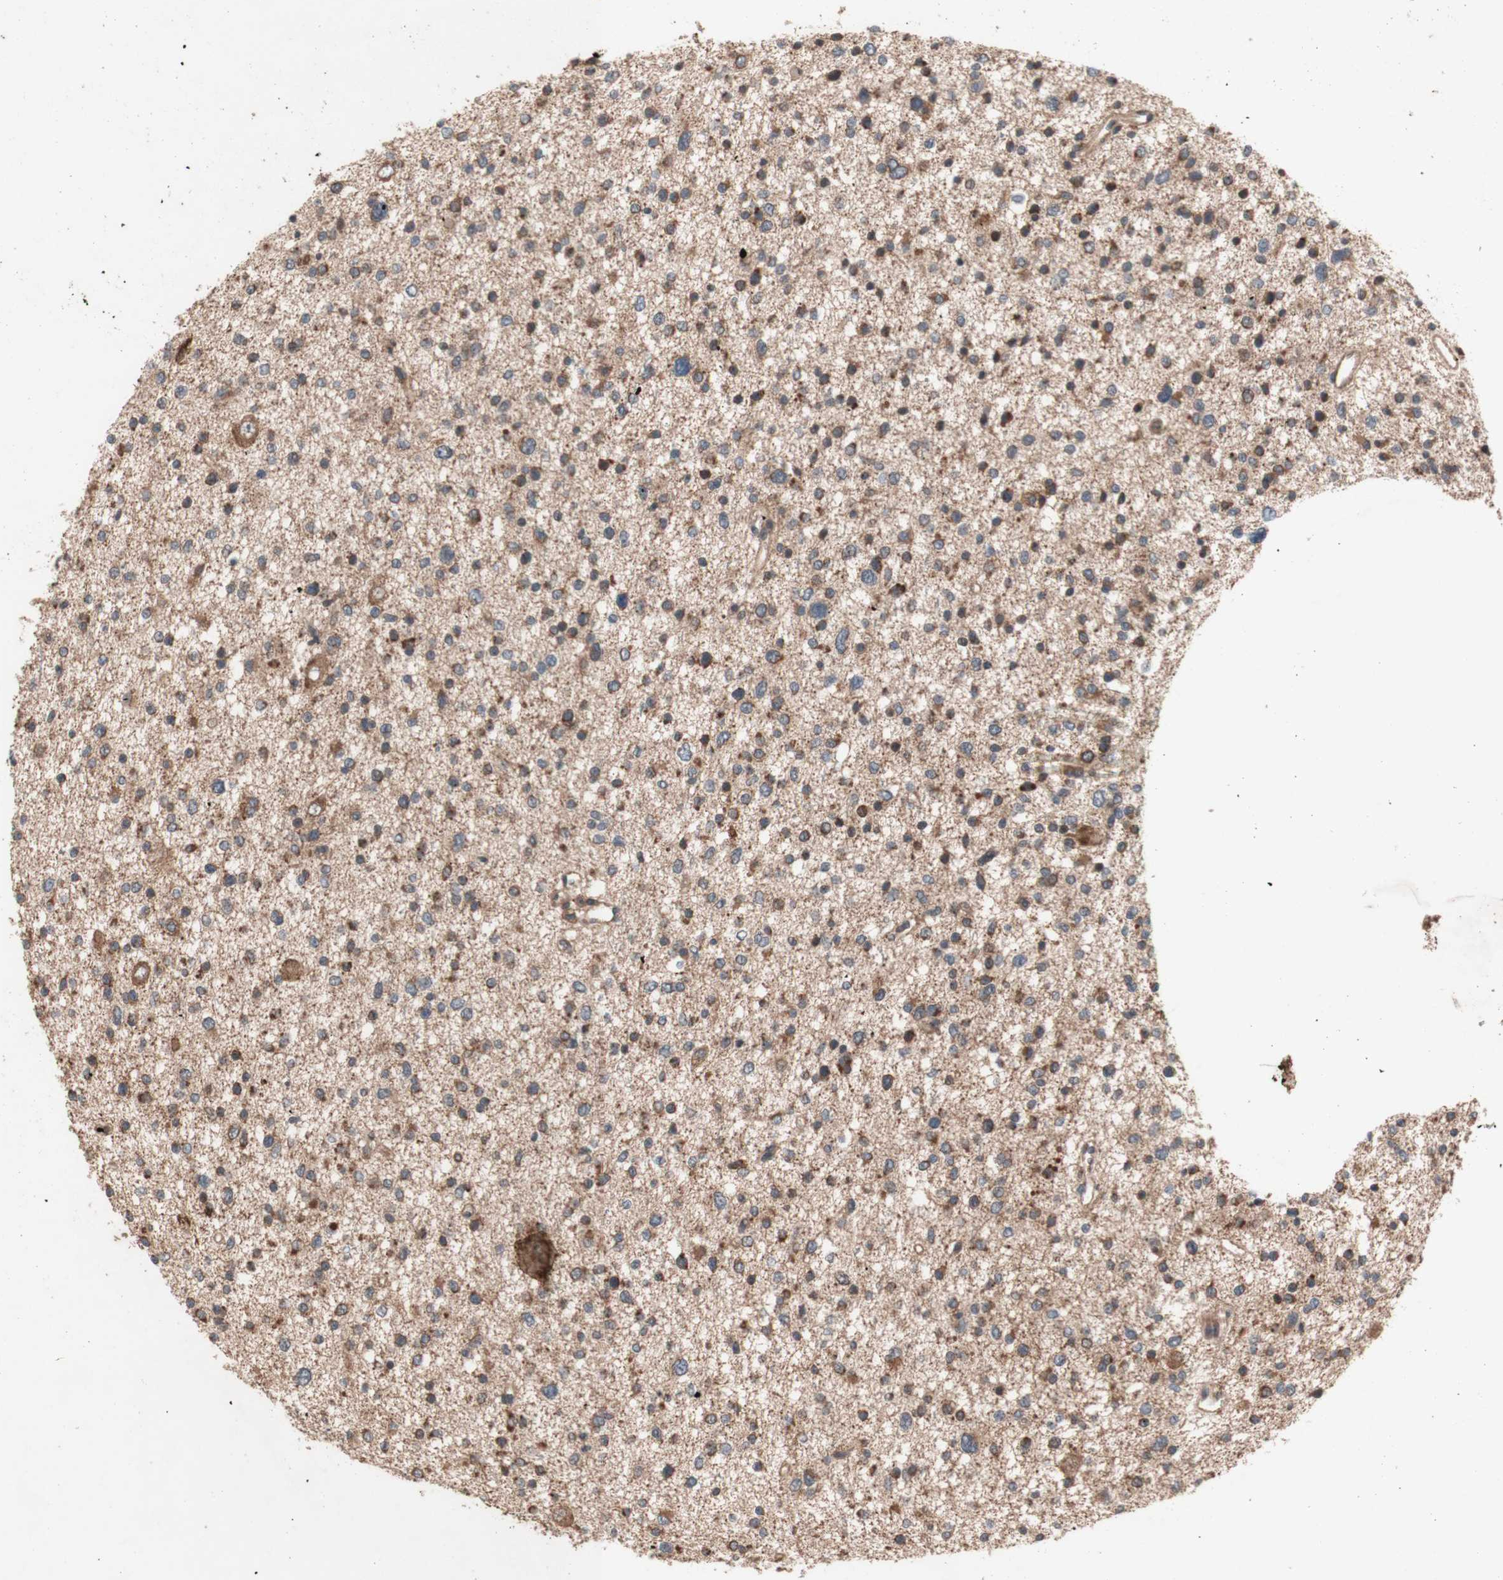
{"staining": {"intensity": "strong", "quantity": "25%-75%", "location": "cytoplasmic/membranous,nuclear"}, "tissue": "glioma", "cell_type": "Tumor cells", "image_type": "cancer", "snomed": [{"axis": "morphology", "description": "Glioma, malignant, Low grade"}, {"axis": "topography", "description": "Brain"}], "caption": "The image shows staining of low-grade glioma (malignant), revealing strong cytoplasmic/membranous and nuclear protein expression (brown color) within tumor cells. (DAB IHC, brown staining for protein, blue staining for nuclei).", "gene": "DDOST", "patient": {"sex": "female", "age": 37}}